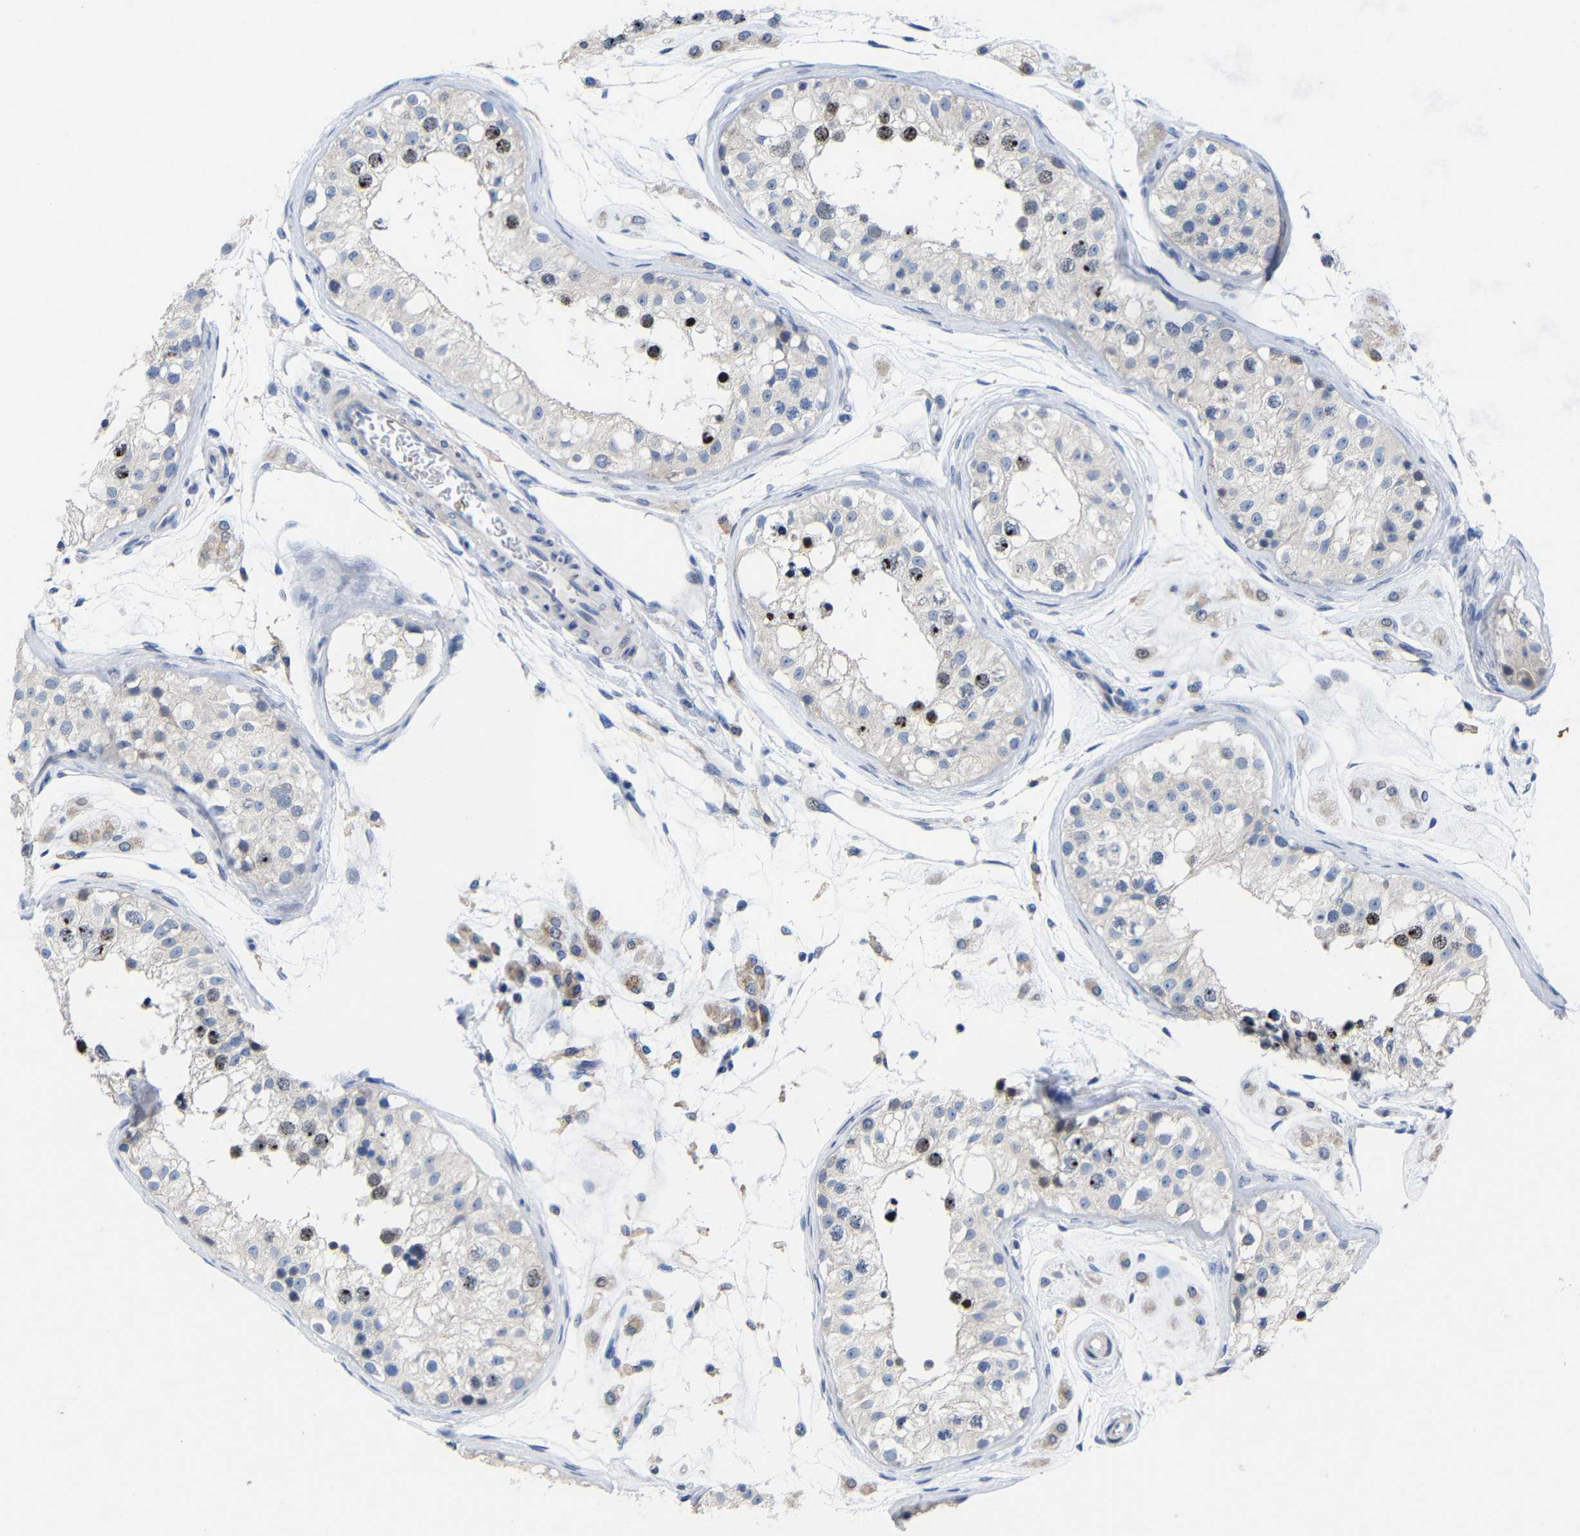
{"staining": {"intensity": "moderate", "quantity": "25%-75%", "location": "nuclear"}, "tissue": "testis", "cell_type": "Cells in seminiferous ducts", "image_type": "normal", "snomed": [{"axis": "morphology", "description": "Normal tissue, NOS"}, {"axis": "morphology", "description": "Adenocarcinoma, metastatic, NOS"}, {"axis": "topography", "description": "Testis"}], "caption": "IHC photomicrograph of benign human testis stained for a protein (brown), which exhibits medium levels of moderate nuclear expression in approximately 25%-75% of cells in seminiferous ducts.", "gene": "CMTM1", "patient": {"sex": "male", "age": 26}}